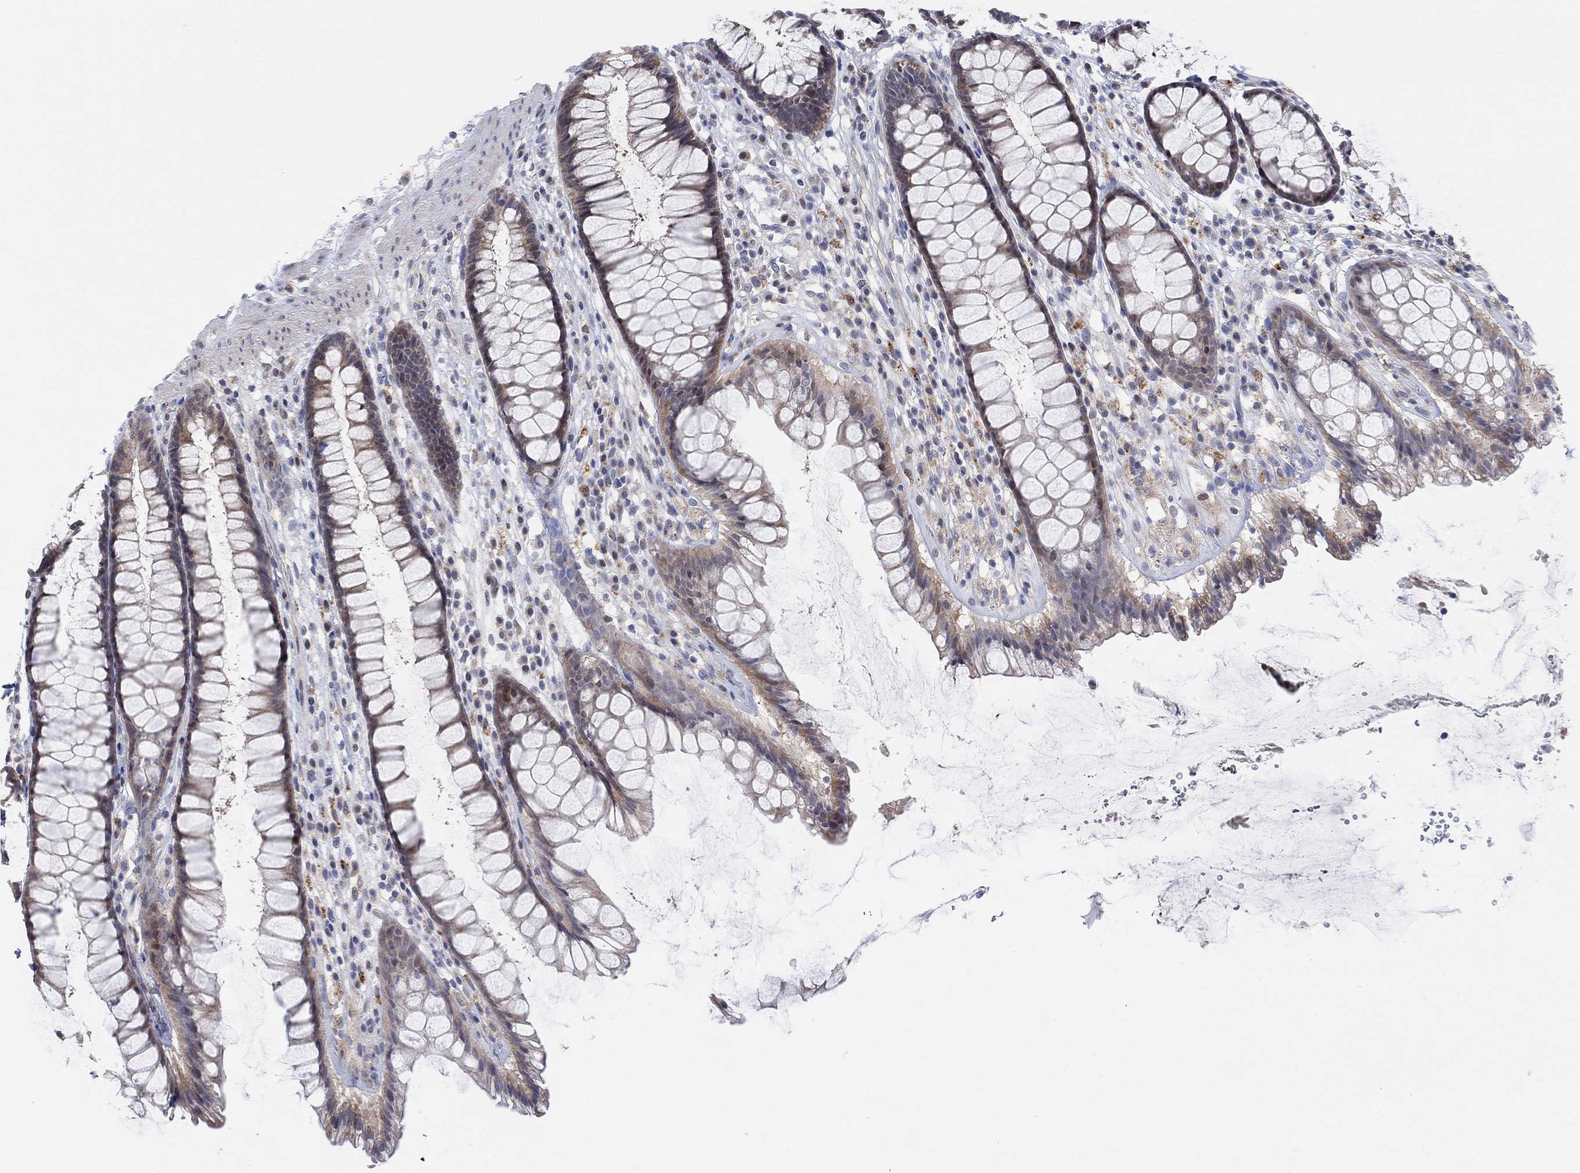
{"staining": {"intensity": "negative", "quantity": "none", "location": "none"}, "tissue": "rectum", "cell_type": "Glandular cells", "image_type": "normal", "snomed": [{"axis": "morphology", "description": "Normal tissue, NOS"}, {"axis": "topography", "description": "Rectum"}], "caption": "DAB immunohistochemical staining of normal rectum reveals no significant staining in glandular cells.", "gene": "CNTF", "patient": {"sex": "male", "age": 72}}